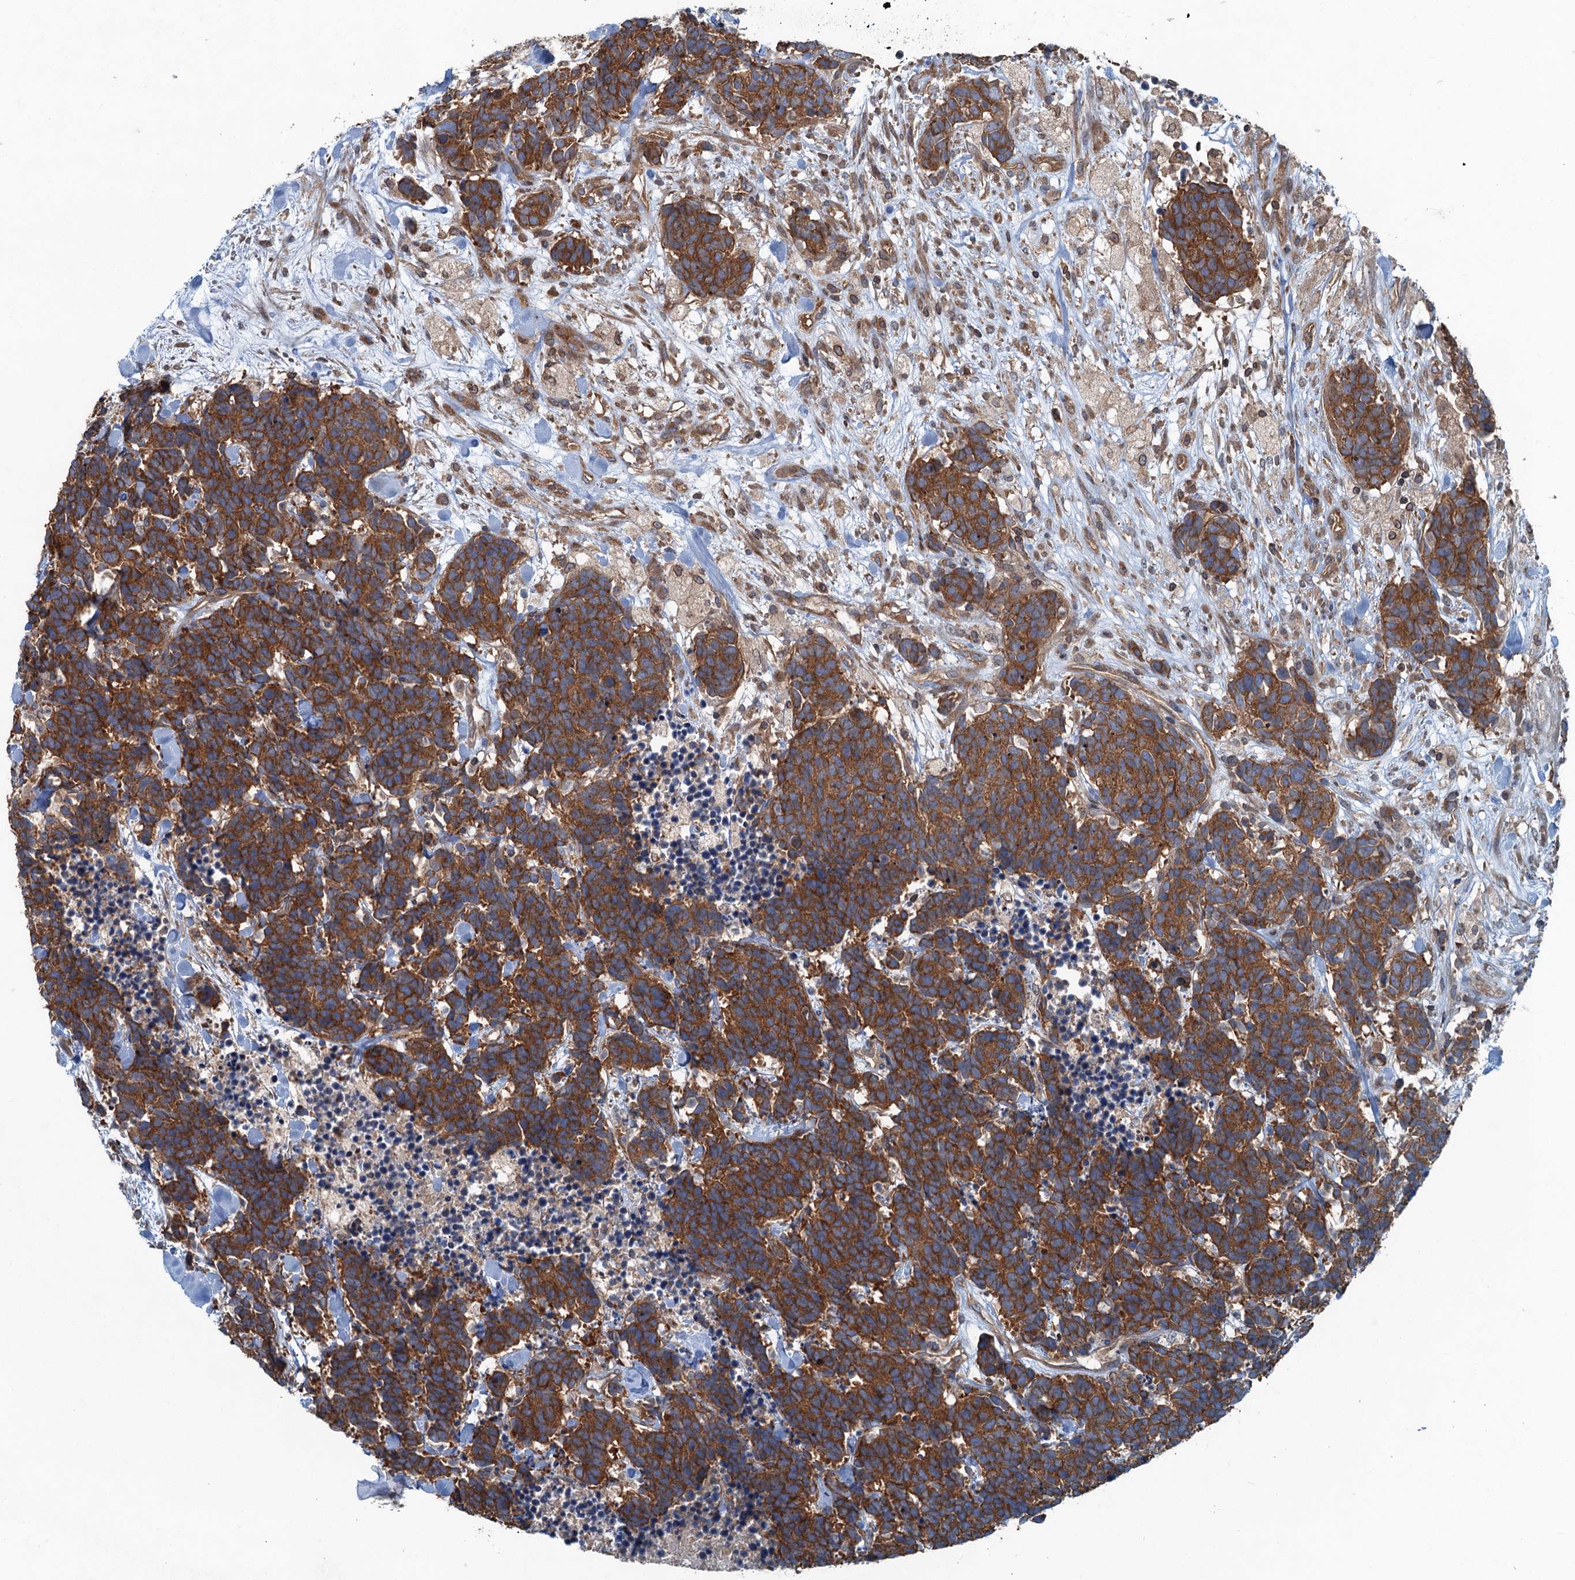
{"staining": {"intensity": "strong", "quantity": ">75%", "location": "cytoplasmic/membranous"}, "tissue": "carcinoid", "cell_type": "Tumor cells", "image_type": "cancer", "snomed": [{"axis": "morphology", "description": "Carcinoma, NOS"}, {"axis": "morphology", "description": "Carcinoid, malignant, NOS"}, {"axis": "topography", "description": "Prostate"}], "caption": "Immunohistochemistry (IHC) image of neoplastic tissue: human carcinoid stained using immunohistochemistry demonstrates high levels of strong protein expression localized specifically in the cytoplasmic/membranous of tumor cells, appearing as a cytoplasmic/membranous brown color.", "gene": "TRAPPC8", "patient": {"sex": "male", "age": 57}}